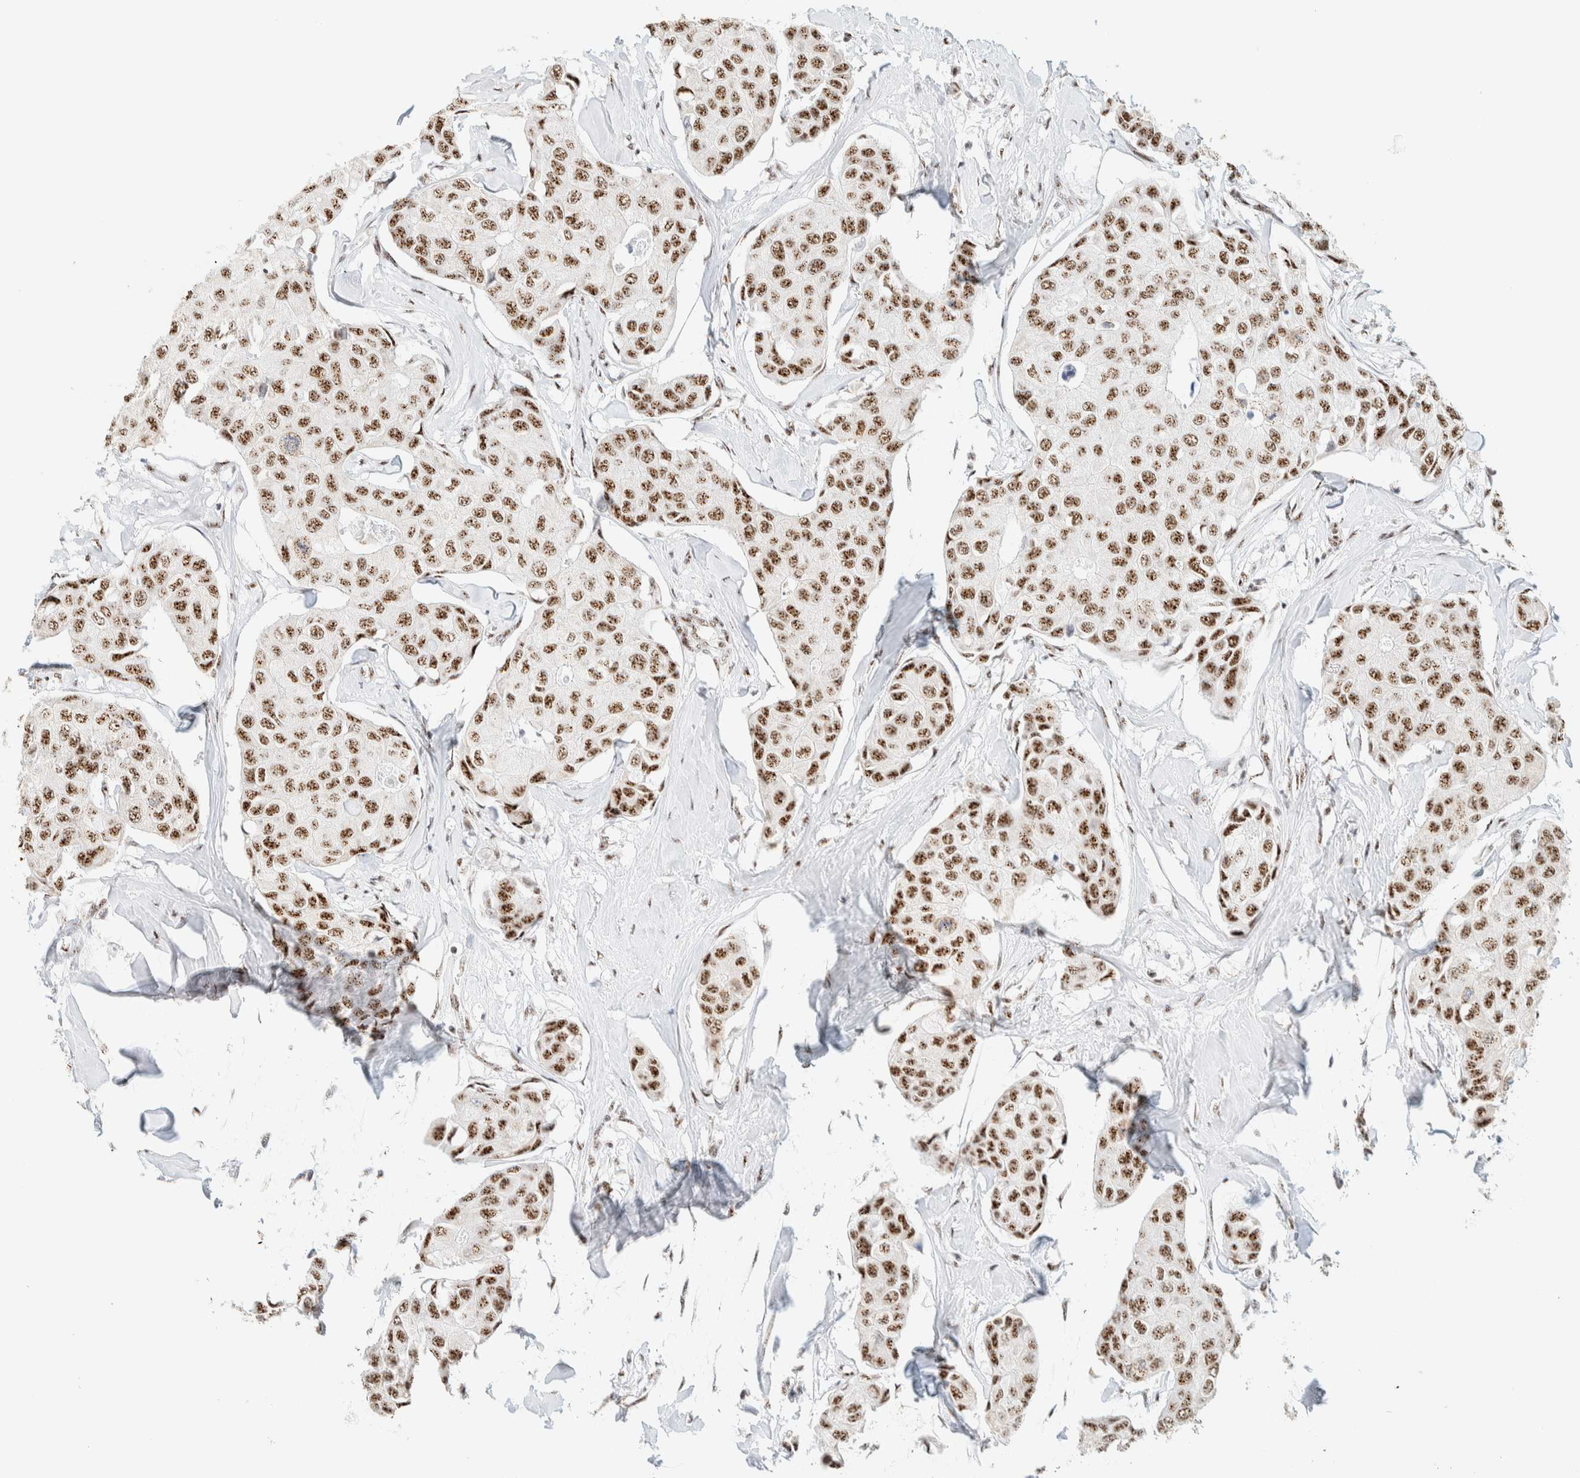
{"staining": {"intensity": "moderate", "quantity": ">75%", "location": "nuclear"}, "tissue": "breast cancer", "cell_type": "Tumor cells", "image_type": "cancer", "snomed": [{"axis": "morphology", "description": "Duct carcinoma"}, {"axis": "topography", "description": "Breast"}], "caption": "Immunohistochemistry (IHC) of human breast cancer (intraductal carcinoma) demonstrates medium levels of moderate nuclear staining in about >75% of tumor cells. Nuclei are stained in blue.", "gene": "SON", "patient": {"sex": "female", "age": 80}}